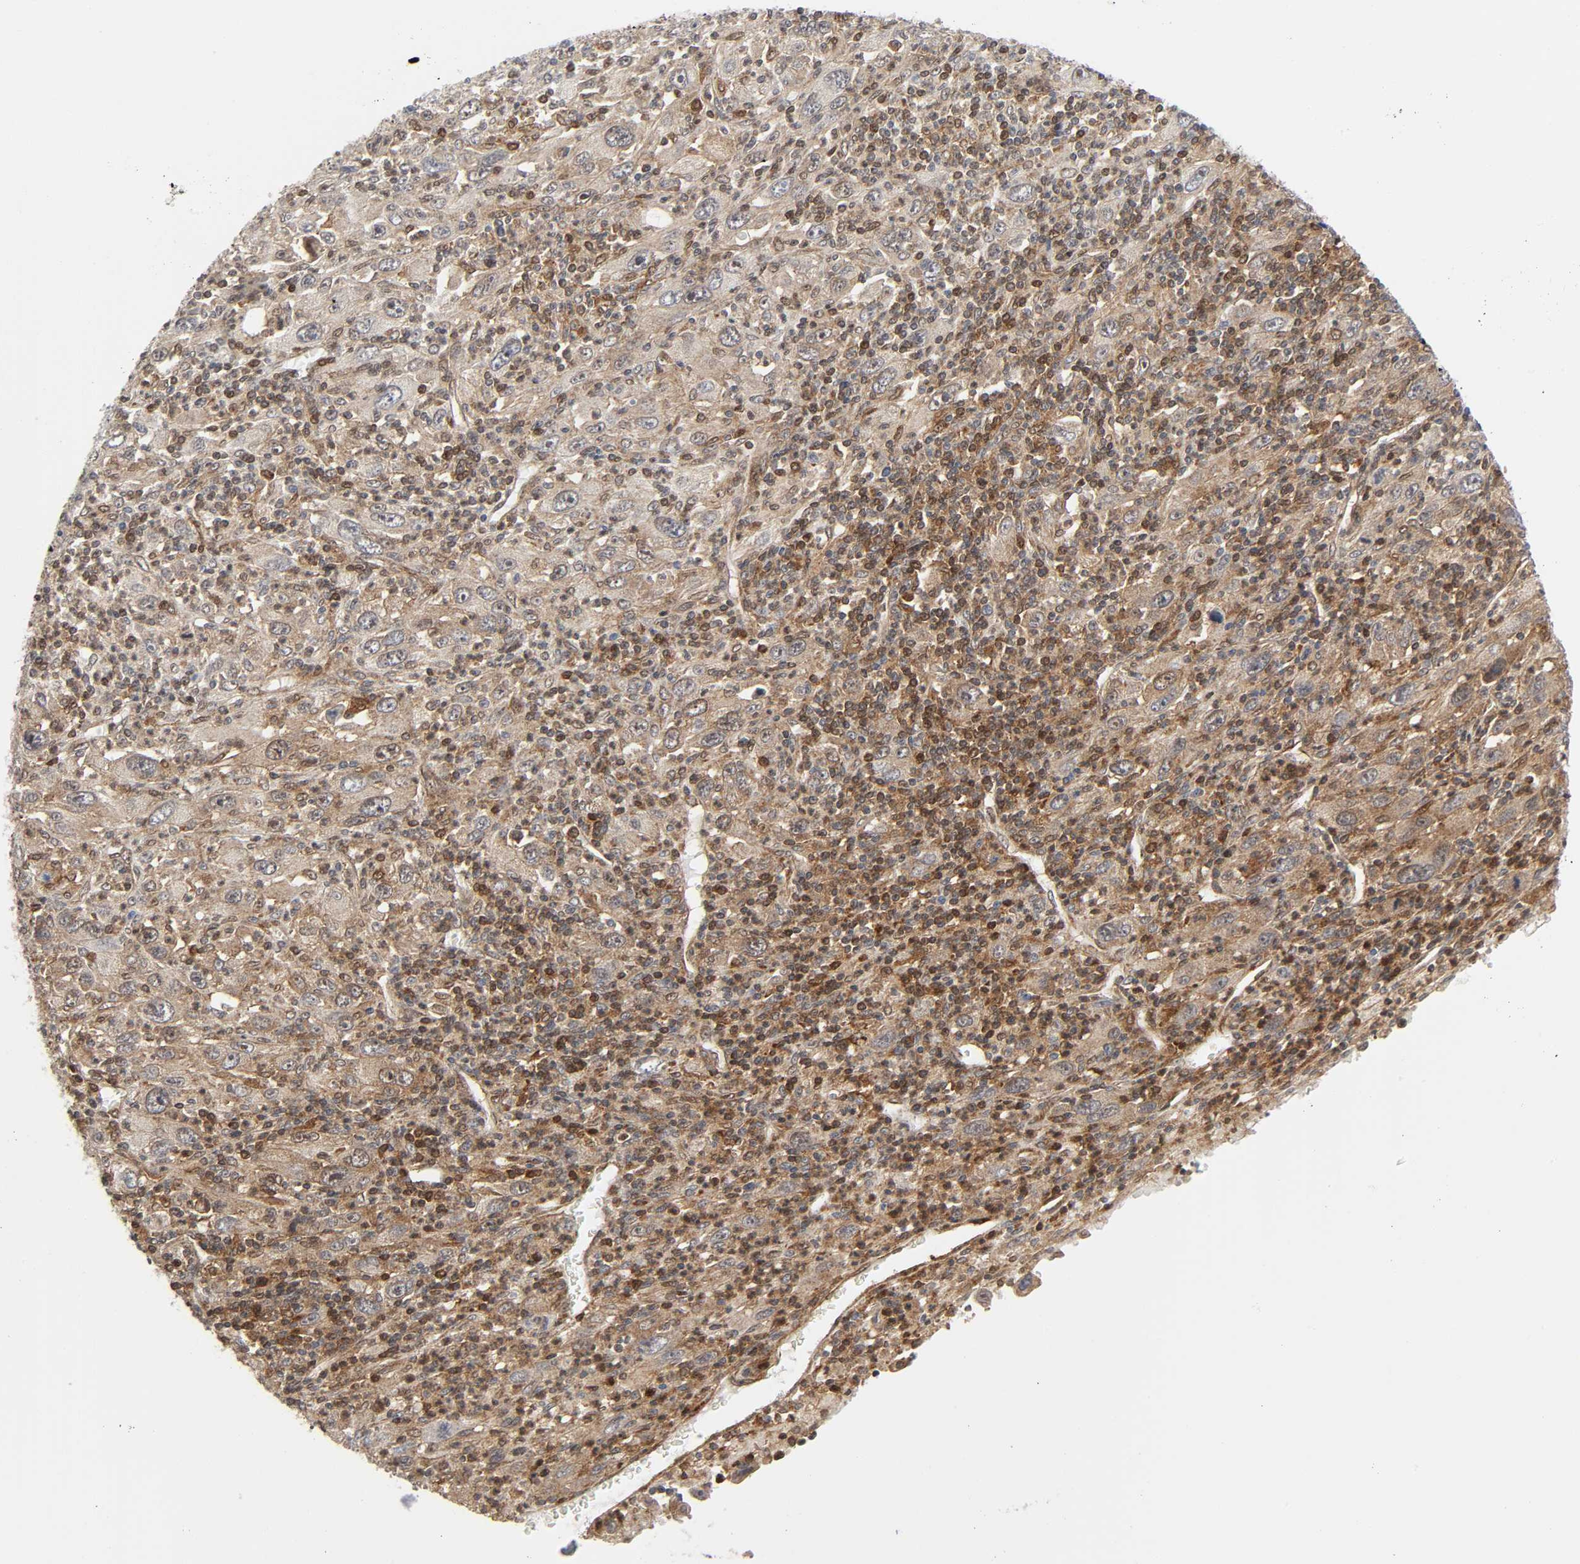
{"staining": {"intensity": "moderate", "quantity": "<25%", "location": "cytoplasmic/membranous"}, "tissue": "melanoma", "cell_type": "Tumor cells", "image_type": "cancer", "snomed": [{"axis": "morphology", "description": "Malignant melanoma, Metastatic site"}, {"axis": "topography", "description": "Skin"}], "caption": "Immunohistochemistry (IHC) micrograph of neoplastic tissue: human malignant melanoma (metastatic site) stained using immunohistochemistry displays low levels of moderate protein expression localized specifically in the cytoplasmic/membranous of tumor cells, appearing as a cytoplasmic/membranous brown color.", "gene": "MAPK1", "patient": {"sex": "female", "age": 56}}